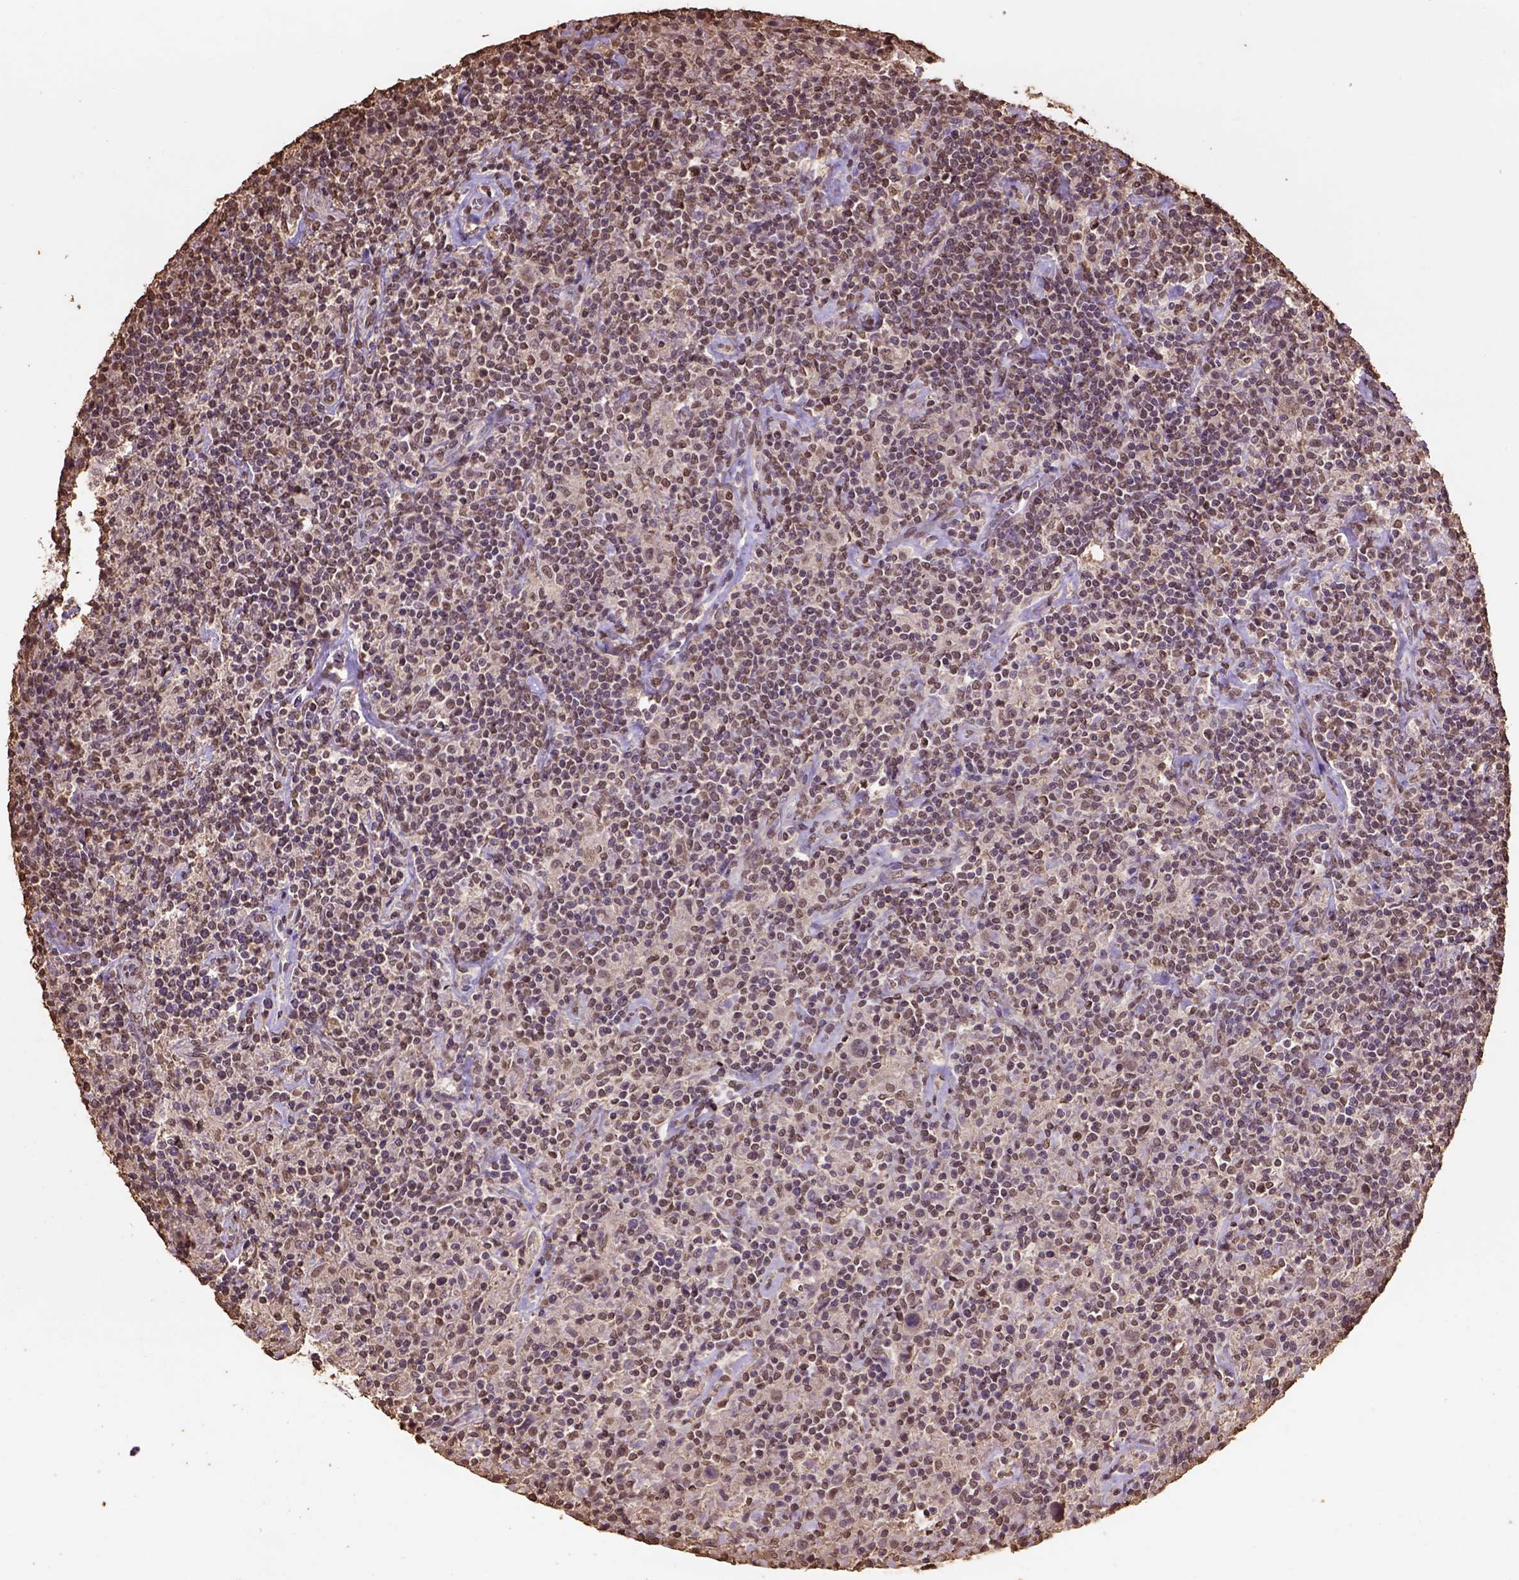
{"staining": {"intensity": "negative", "quantity": "none", "location": "none"}, "tissue": "lymphoma", "cell_type": "Tumor cells", "image_type": "cancer", "snomed": [{"axis": "morphology", "description": "Hodgkin's disease, NOS"}, {"axis": "topography", "description": "Lymph node"}], "caption": "Human Hodgkin's disease stained for a protein using IHC reveals no staining in tumor cells.", "gene": "CSTF2T", "patient": {"sex": "male", "age": 70}}